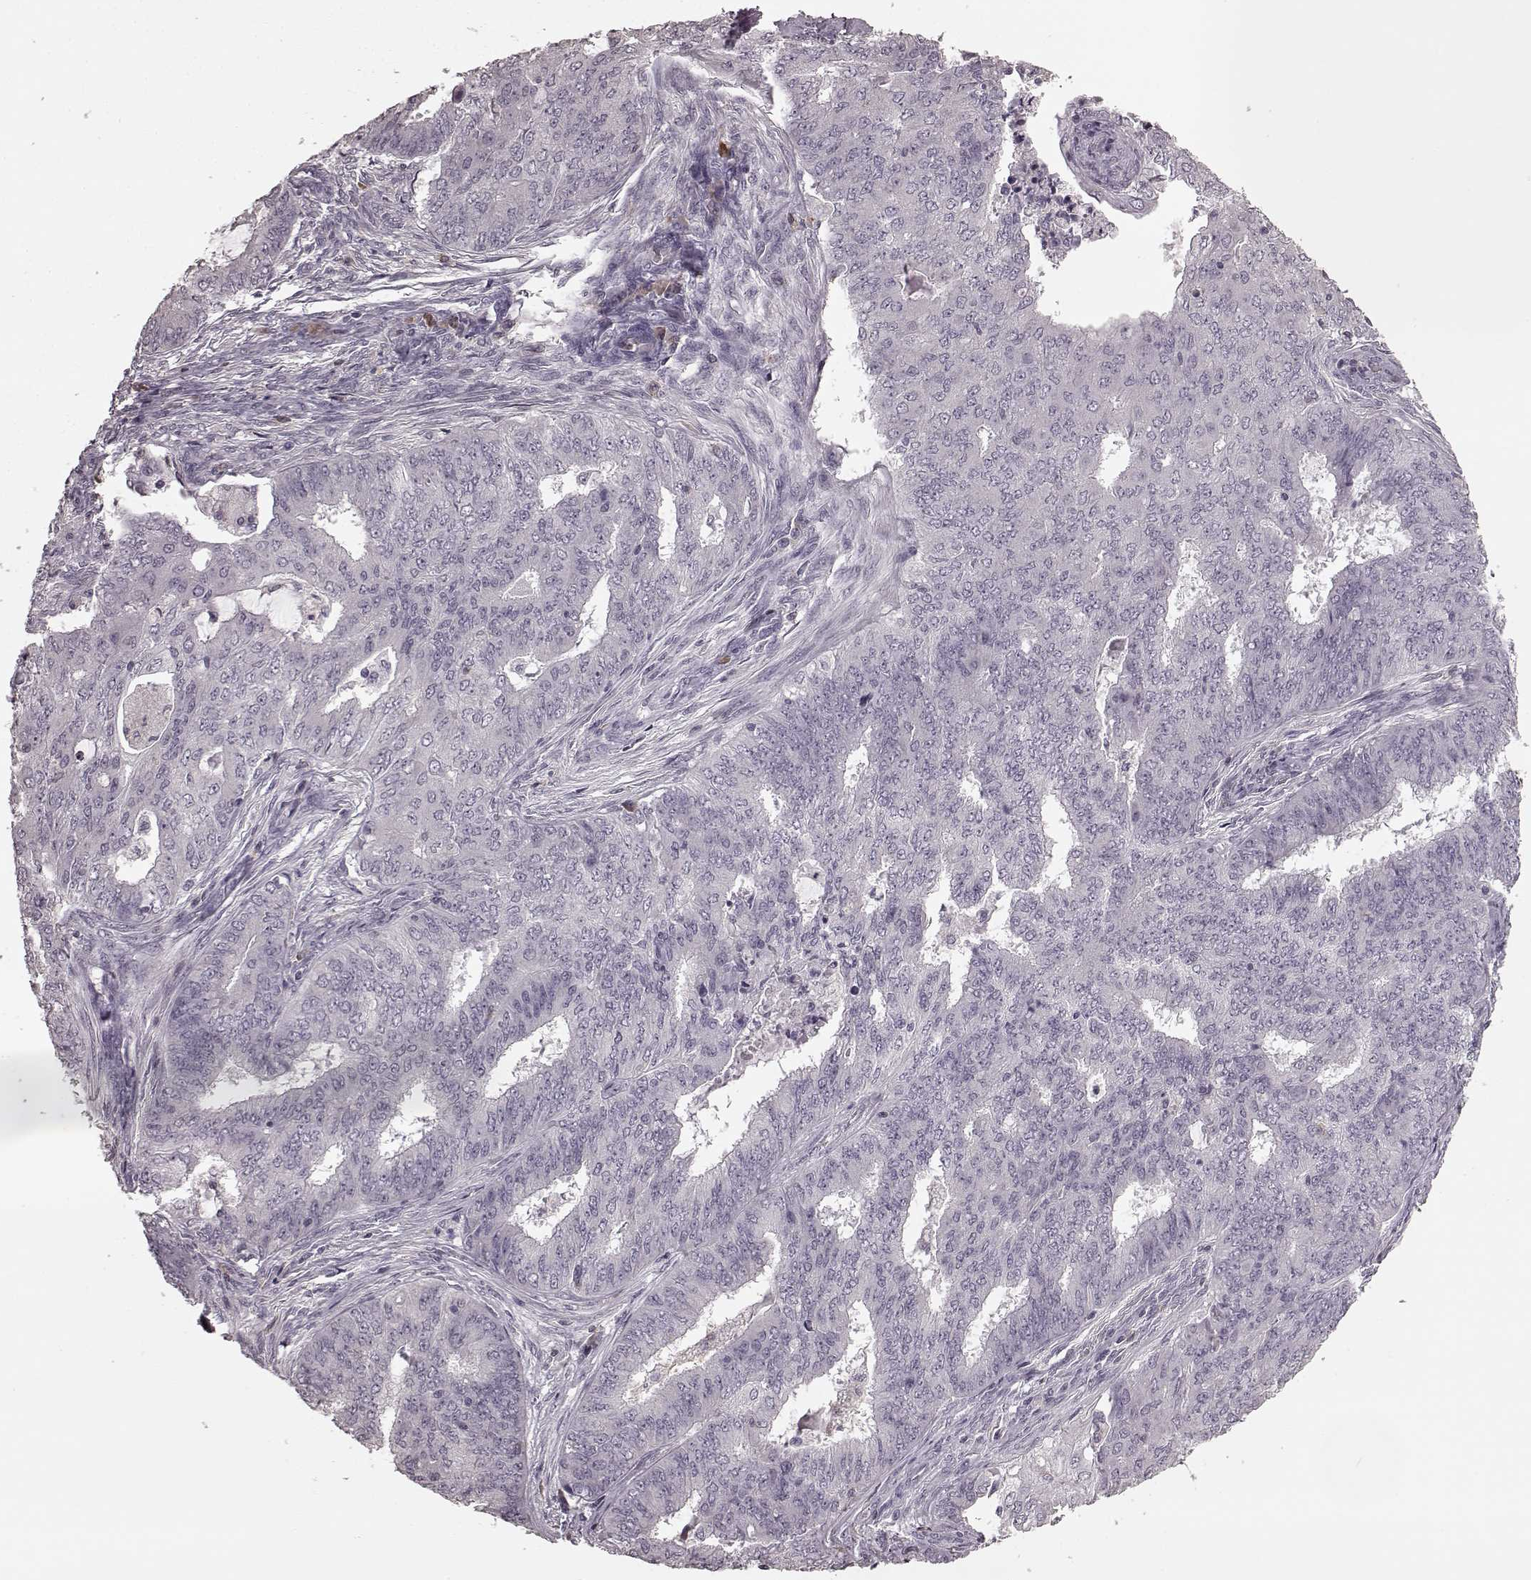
{"staining": {"intensity": "negative", "quantity": "none", "location": "none"}, "tissue": "endometrial cancer", "cell_type": "Tumor cells", "image_type": "cancer", "snomed": [{"axis": "morphology", "description": "Adenocarcinoma, NOS"}, {"axis": "topography", "description": "Endometrium"}], "caption": "Immunohistochemistry (IHC) of endometrial cancer shows no positivity in tumor cells.", "gene": "CD28", "patient": {"sex": "female", "age": 62}}